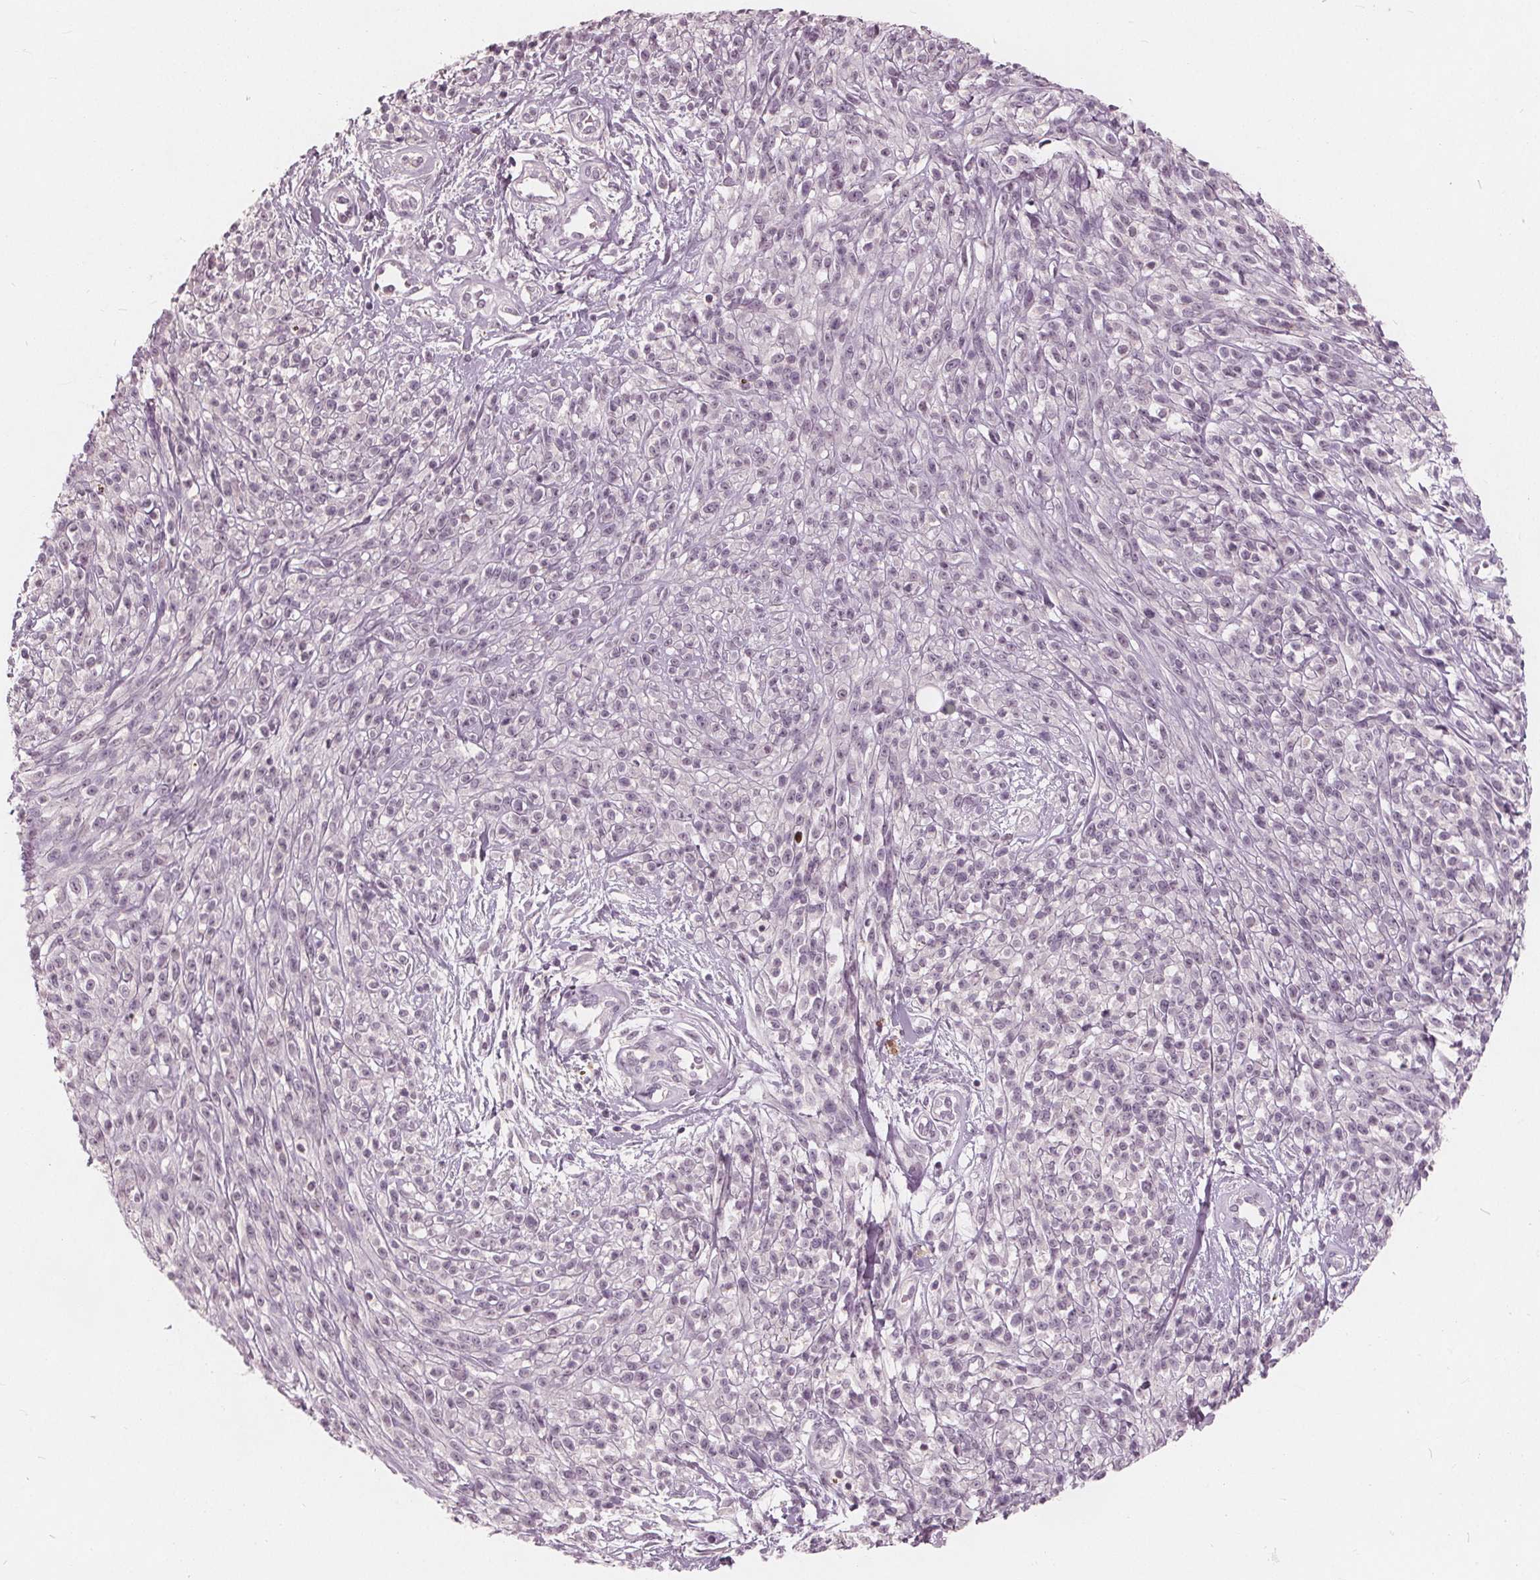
{"staining": {"intensity": "negative", "quantity": "none", "location": "none"}, "tissue": "melanoma", "cell_type": "Tumor cells", "image_type": "cancer", "snomed": [{"axis": "morphology", "description": "Malignant melanoma, NOS"}, {"axis": "topography", "description": "Skin"}, {"axis": "topography", "description": "Skin of trunk"}], "caption": "IHC photomicrograph of neoplastic tissue: malignant melanoma stained with DAB exhibits no significant protein staining in tumor cells.", "gene": "SAT2", "patient": {"sex": "male", "age": 74}}